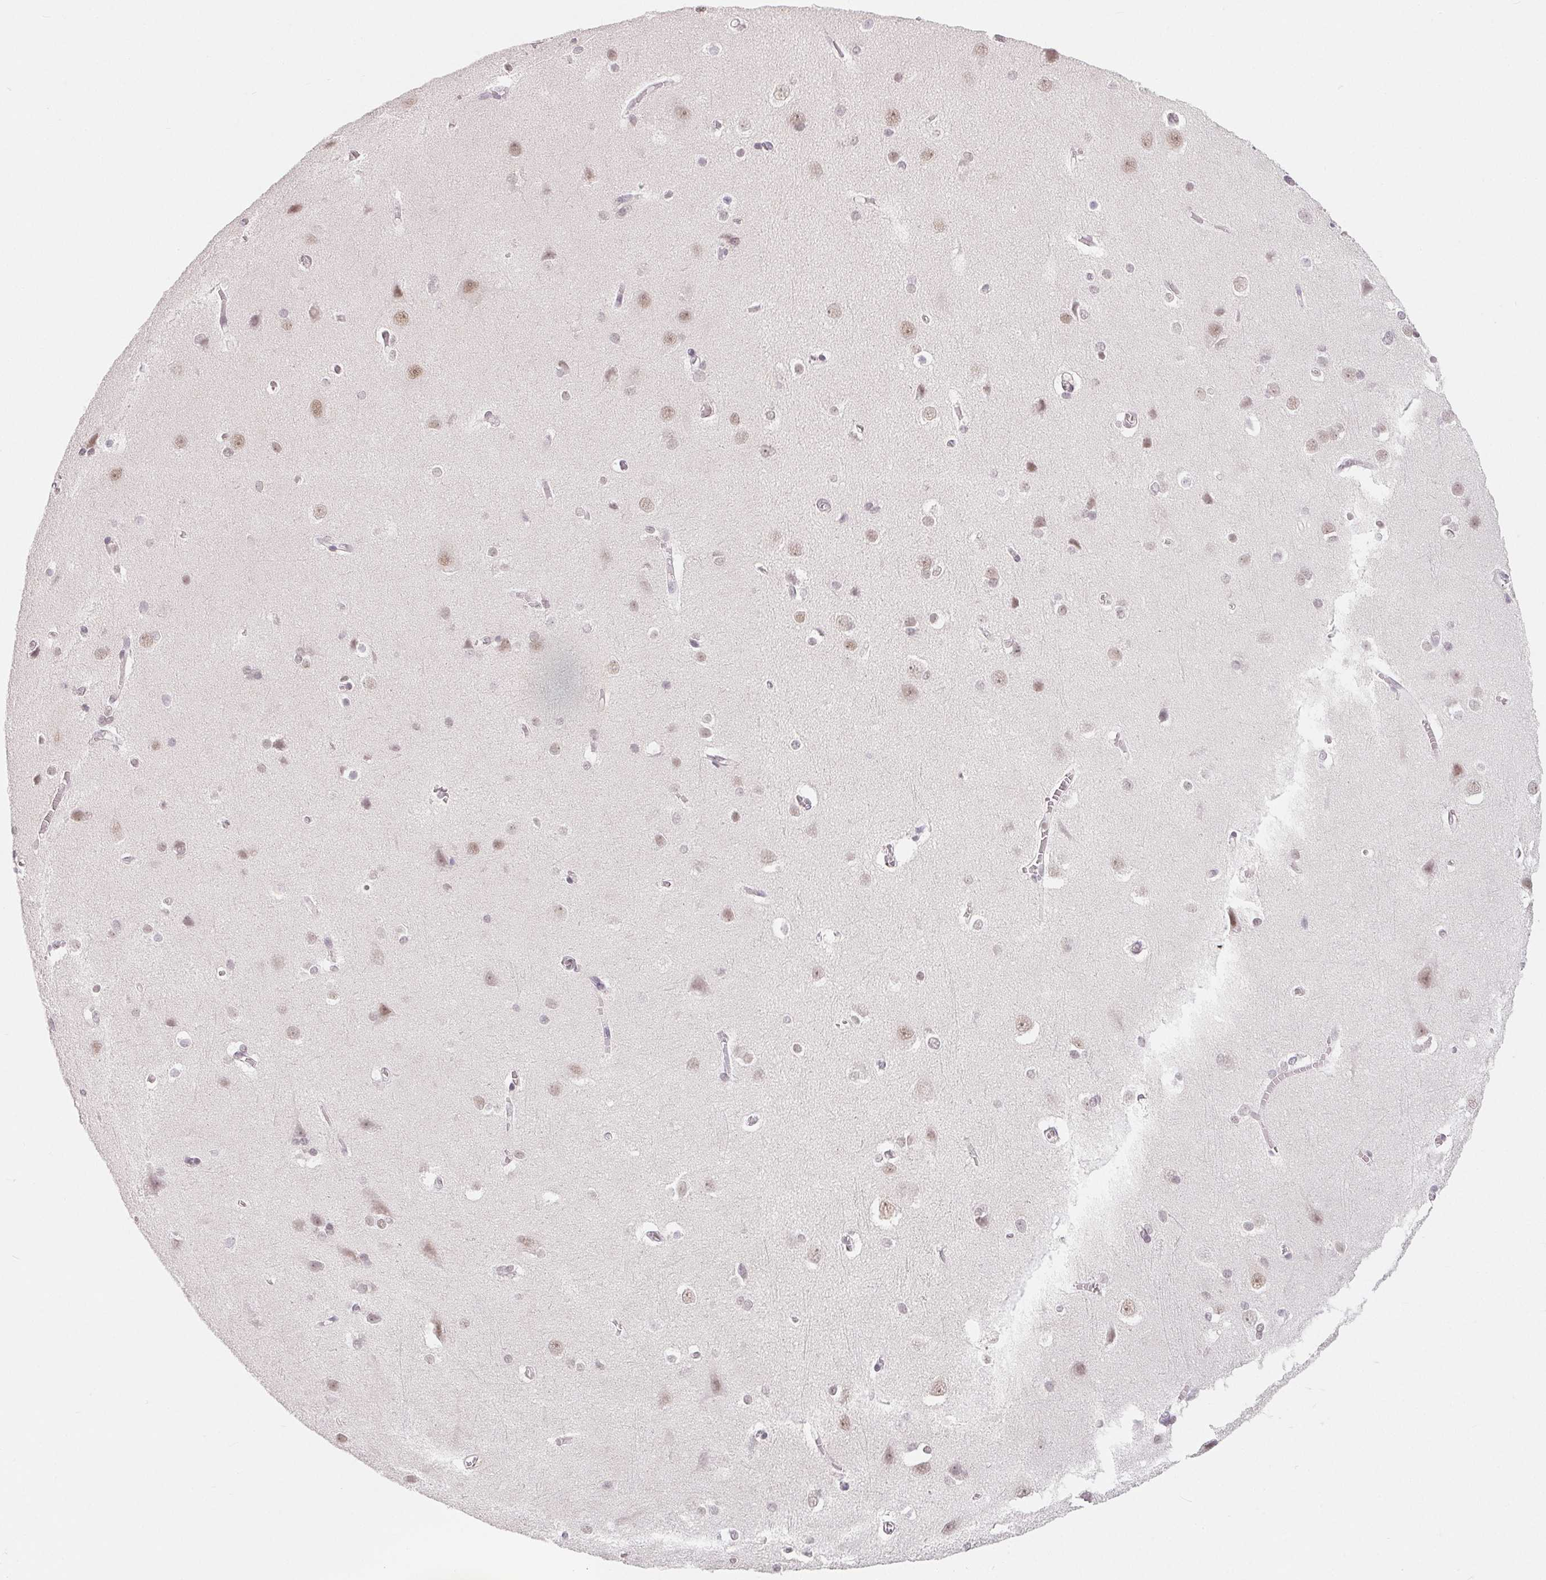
{"staining": {"intensity": "negative", "quantity": "none", "location": "none"}, "tissue": "cerebral cortex", "cell_type": "Endothelial cells", "image_type": "normal", "snomed": [{"axis": "morphology", "description": "Normal tissue, NOS"}, {"axis": "topography", "description": "Cerebral cortex"}], "caption": "High power microscopy photomicrograph of an IHC photomicrograph of benign cerebral cortex, revealing no significant positivity in endothelial cells.", "gene": "NXF3", "patient": {"sex": "male", "age": 37}}